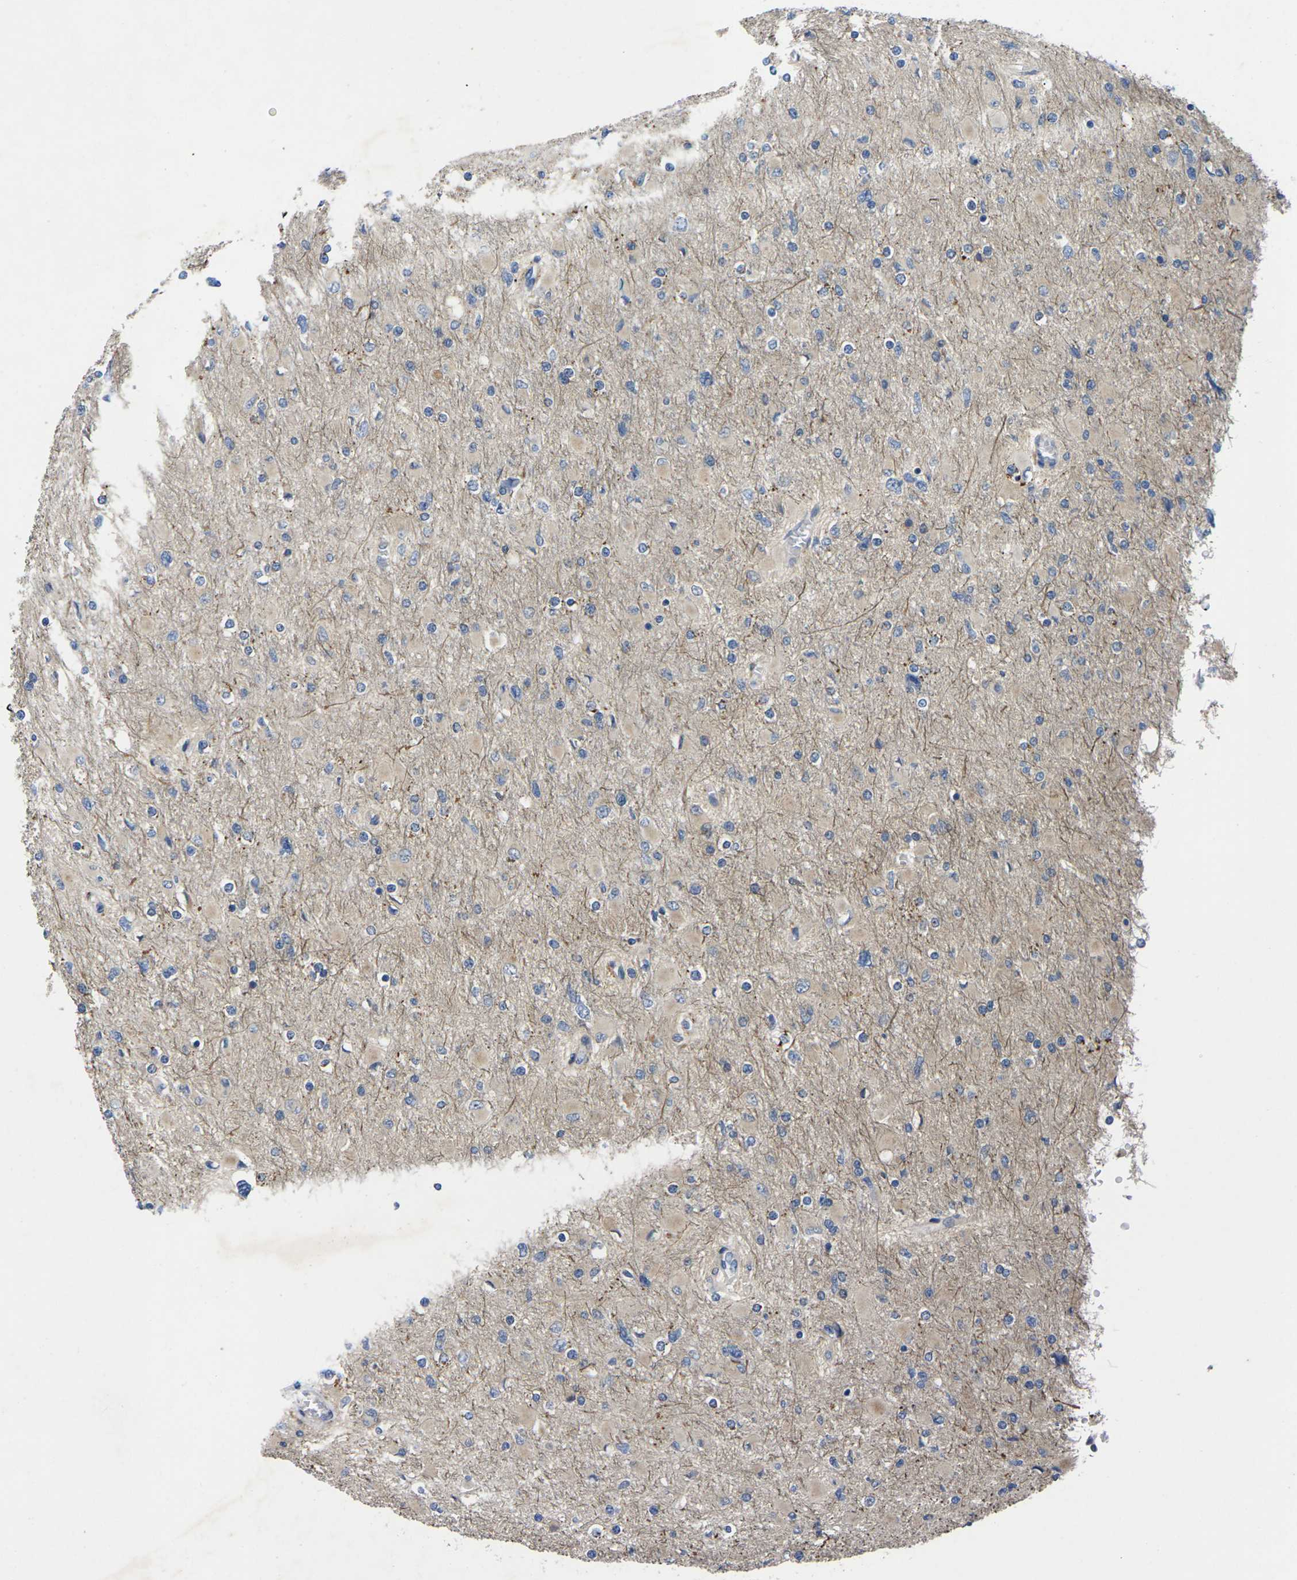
{"staining": {"intensity": "negative", "quantity": "none", "location": "none"}, "tissue": "glioma", "cell_type": "Tumor cells", "image_type": "cancer", "snomed": [{"axis": "morphology", "description": "Glioma, malignant, High grade"}, {"axis": "topography", "description": "Cerebral cortex"}], "caption": "A micrograph of human glioma is negative for staining in tumor cells.", "gene": "SCNN1A", "patient": {"sex": "female", "age": 36}}